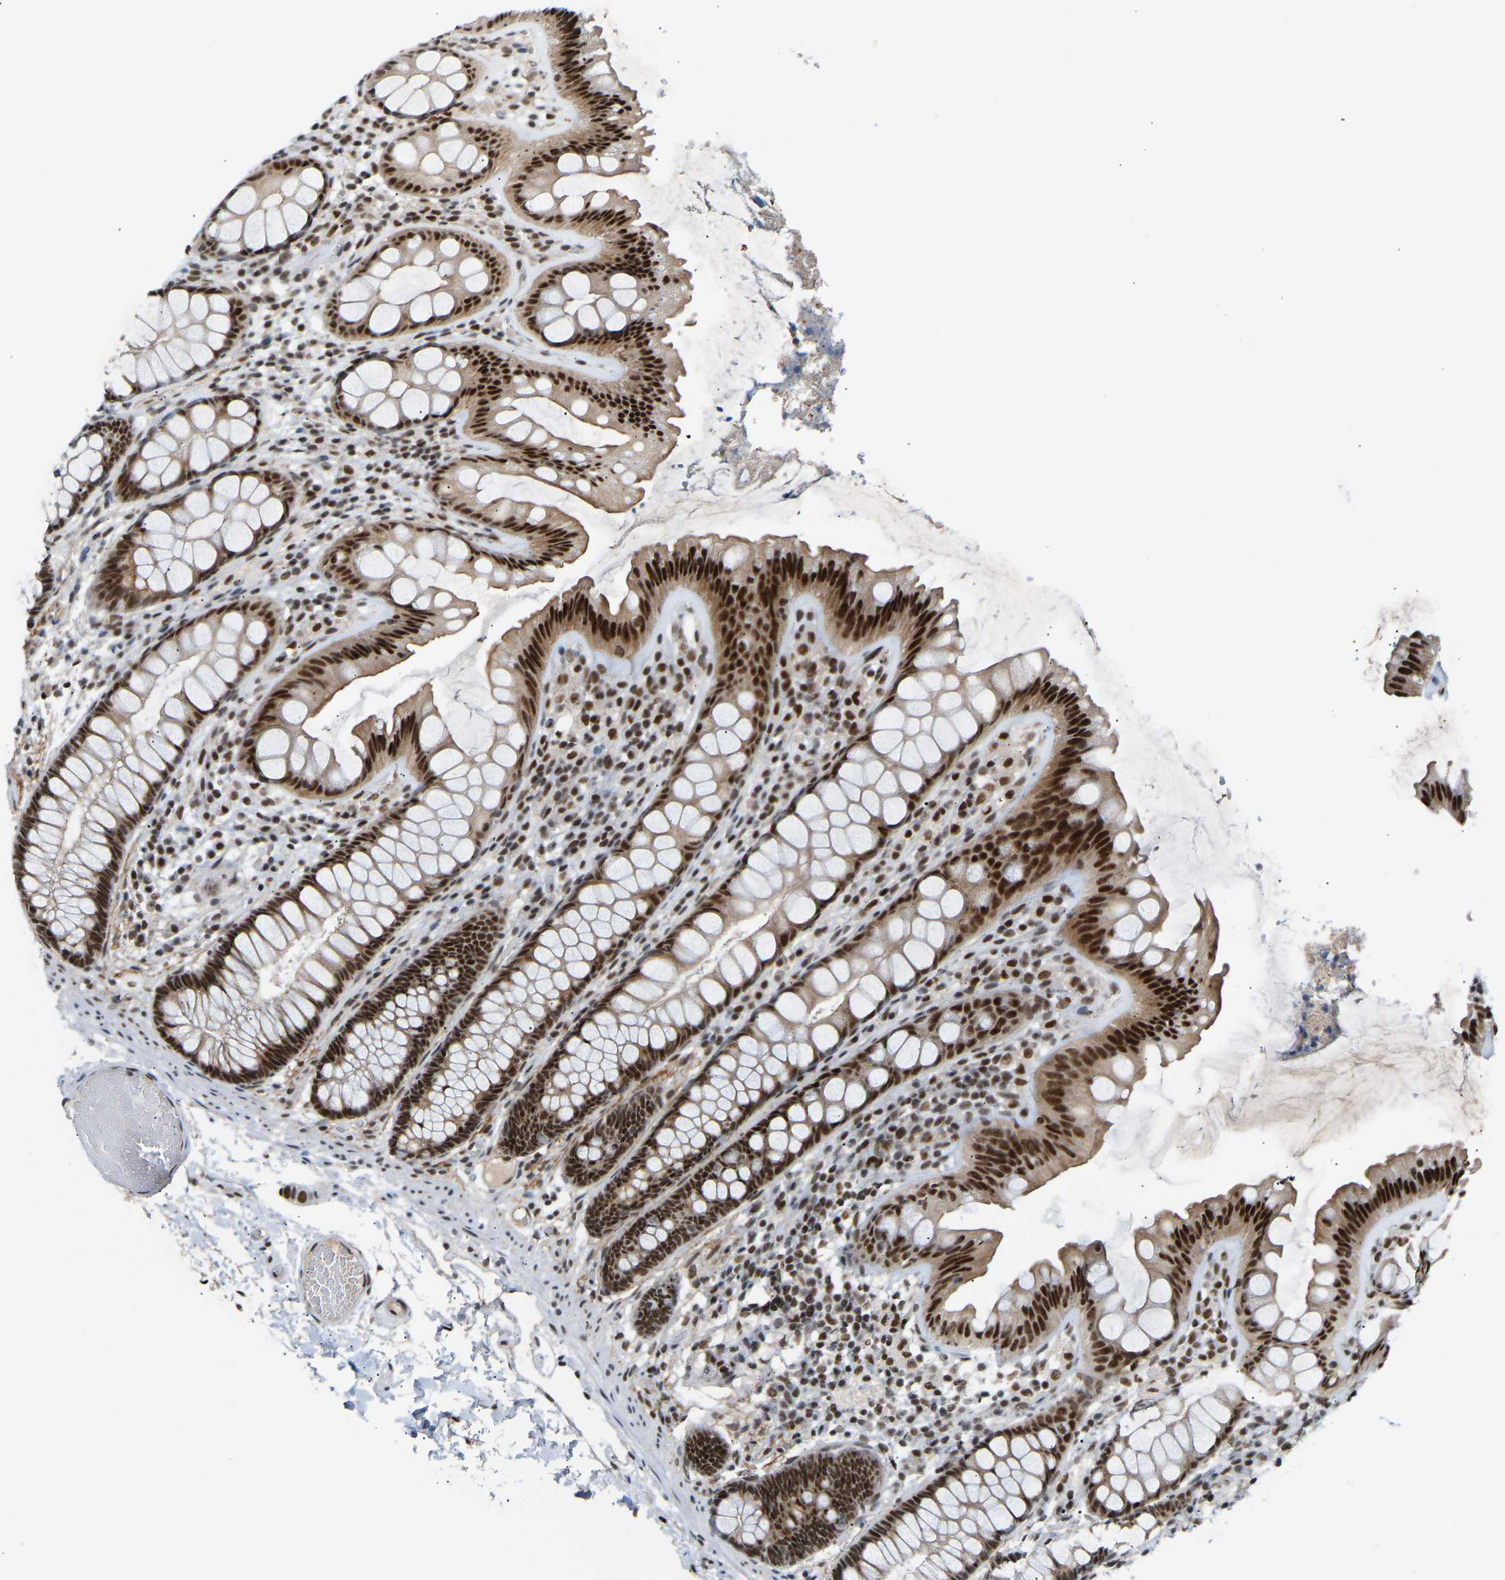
{"staining": {"intensity": "weak", "quantity": ">75%", "location": "nuclear"}, "tissue": "colon", "cell_type": "Endothelial cells", "image_type": "normal", "snomed": [{"axis": "morphology", "description": "Normal tissue, NOS"}, {"axis": "topography", "description": "Colon"}], "caption": "A brown stain labels weak nuclear positivity of a protein in endothelial cells of normal colon. (Brightfield microscopy of DAB IHC at high magnification).", "gene": "RBM15", "patient": {"sex": "female", "age": 56}}